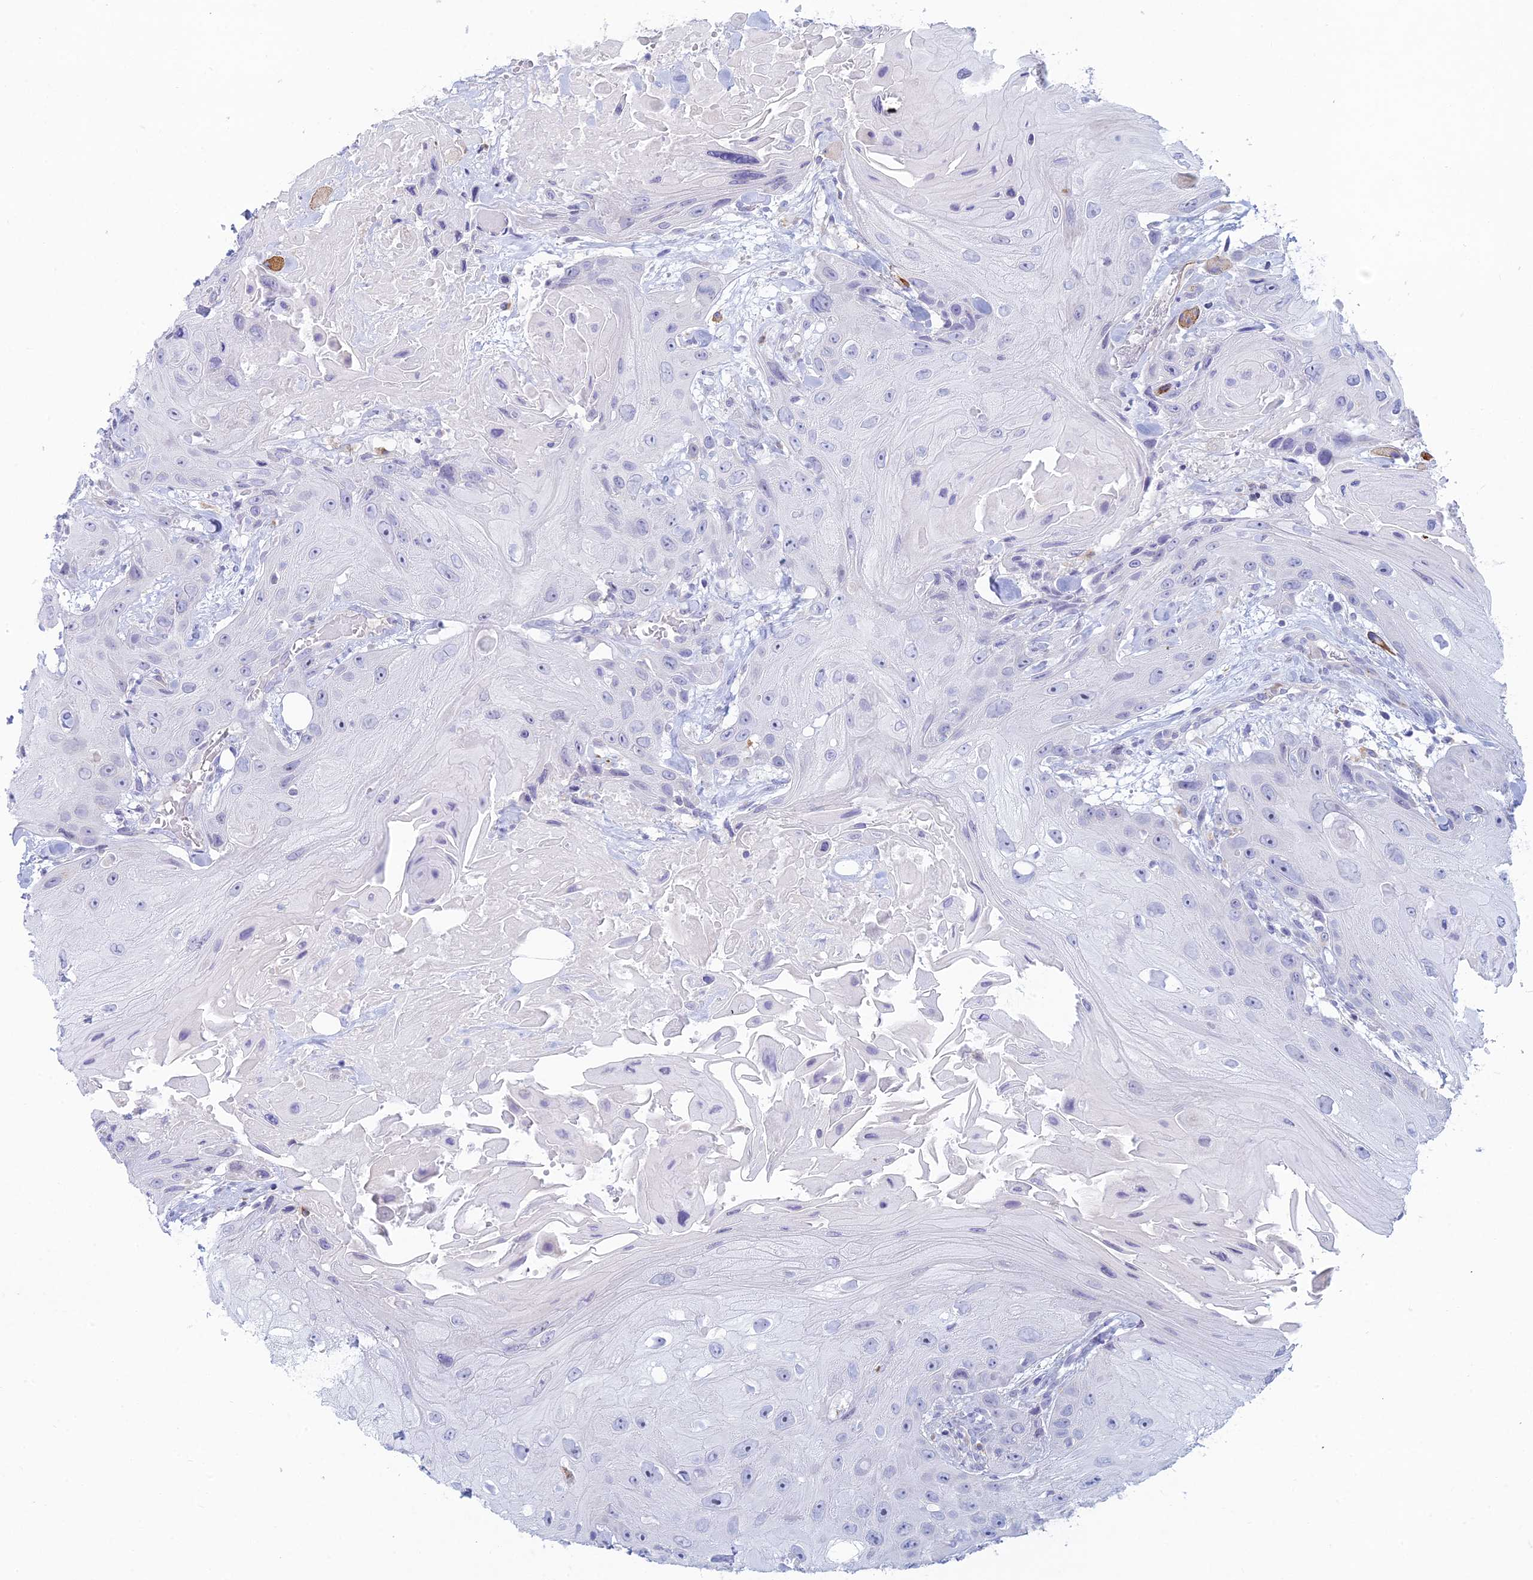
{"staining": {"intensity": "negative", "quantity": "none", "location": "none"}, "tissue": "head and neck cancer", "cell_type": "Tumor cells", "image_type": "cancer", "snomed": [{"axis": "morphology", "description": "Squamous cell carcinoma, NOS"}, {"axis": "topography", "description": "Head-Neck"}], "caption": "The histopathology image reveals no significant staining in tumor cells of head and neck cancer.", "gene": "FERD3L", "patient": {"sex": "male", "age": 81}}